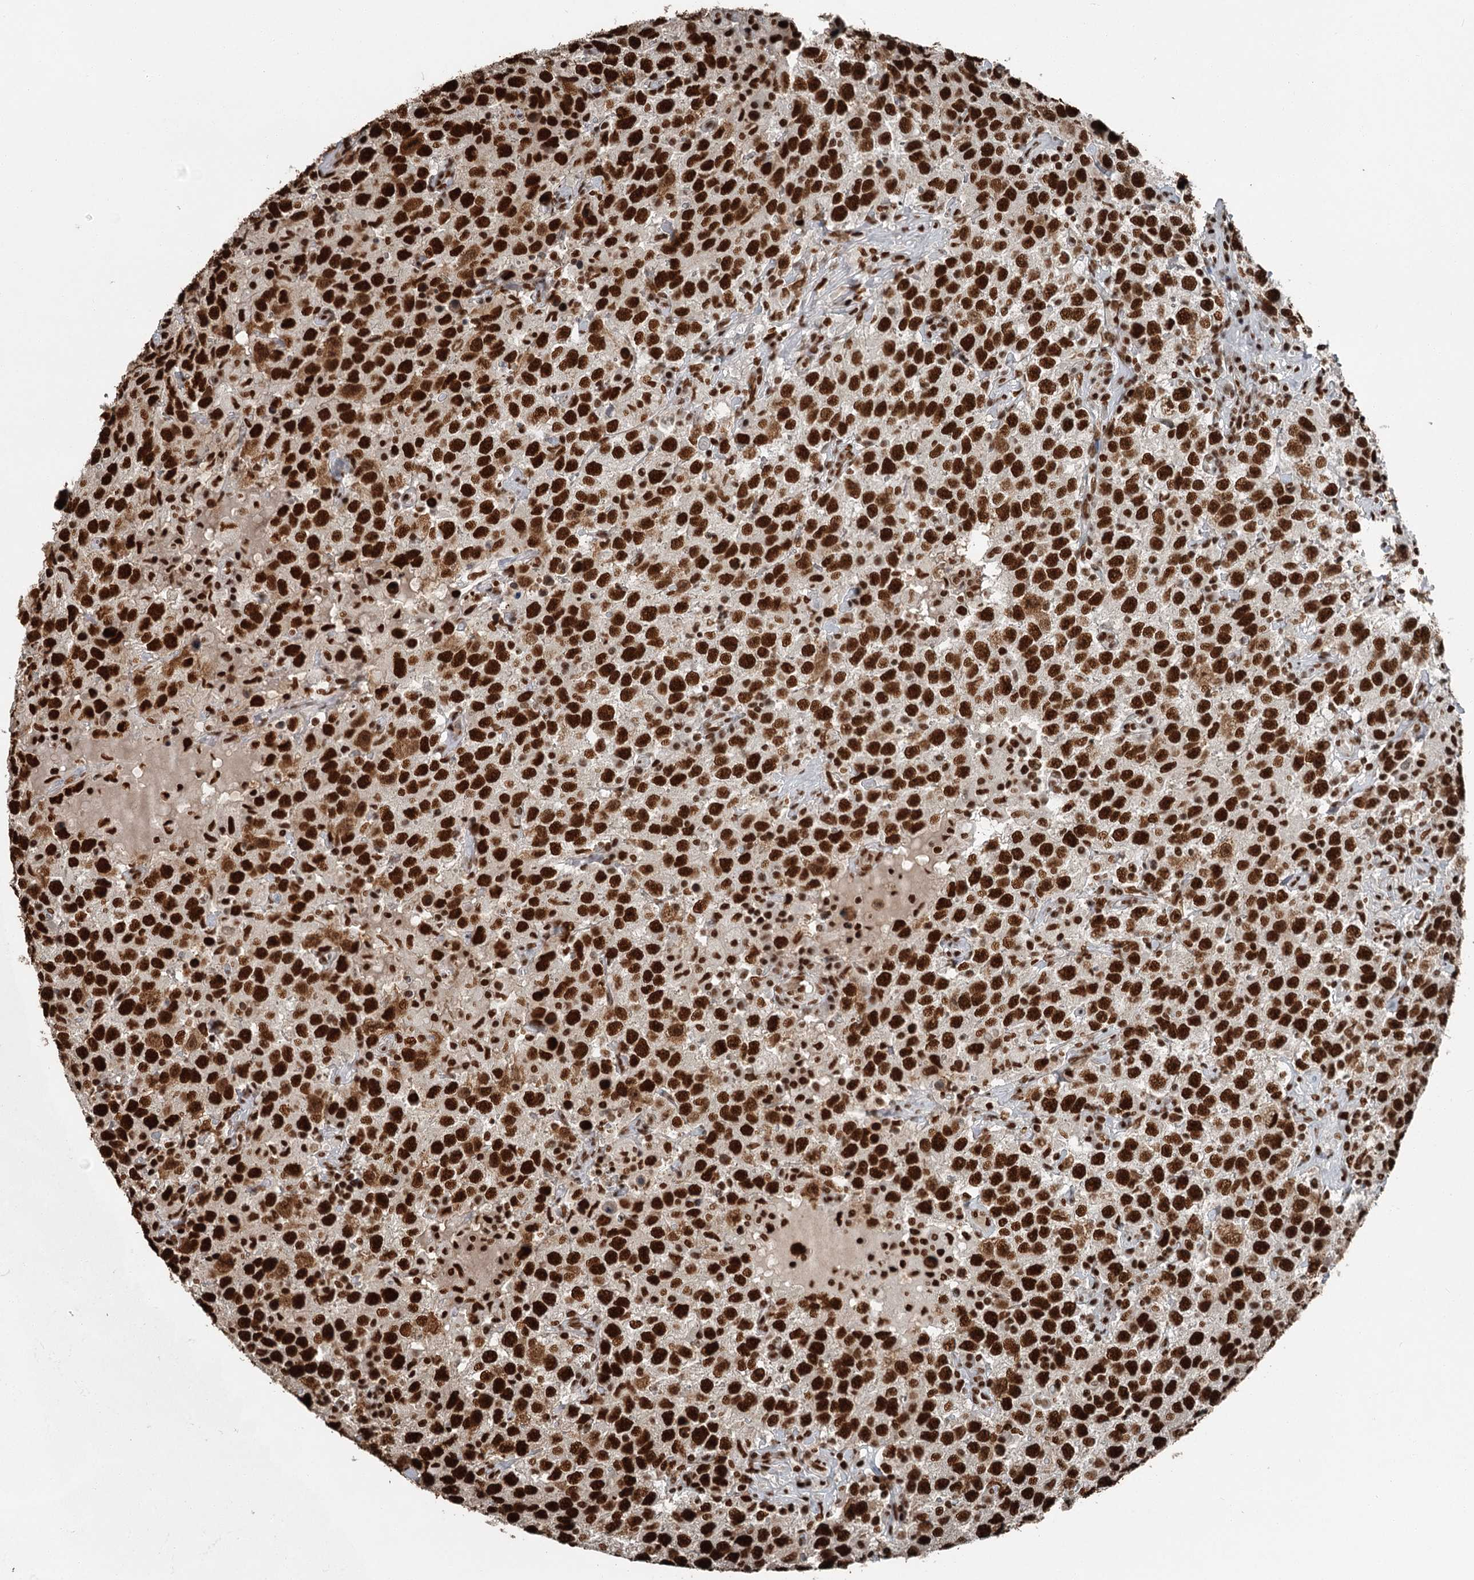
{"staining": {"intensity": "strong", "quantity": ">75%", "location": "nuclear"}, "tissue": "testis cancer", "cell_type": "Tumor cells", "image_type": "cancer", "snomed": [{"axis": "morphology", "description": "Seminoma, NOS"}, {"axis": "topography", "description": "Testis"}], "caption": "Protein analysis of testis cancer tissue reveals strong nuclear staining in approximately >75% of tumor cells.", "gene": "RBBP7", "patient": {"sex": "male", "age": 41}}